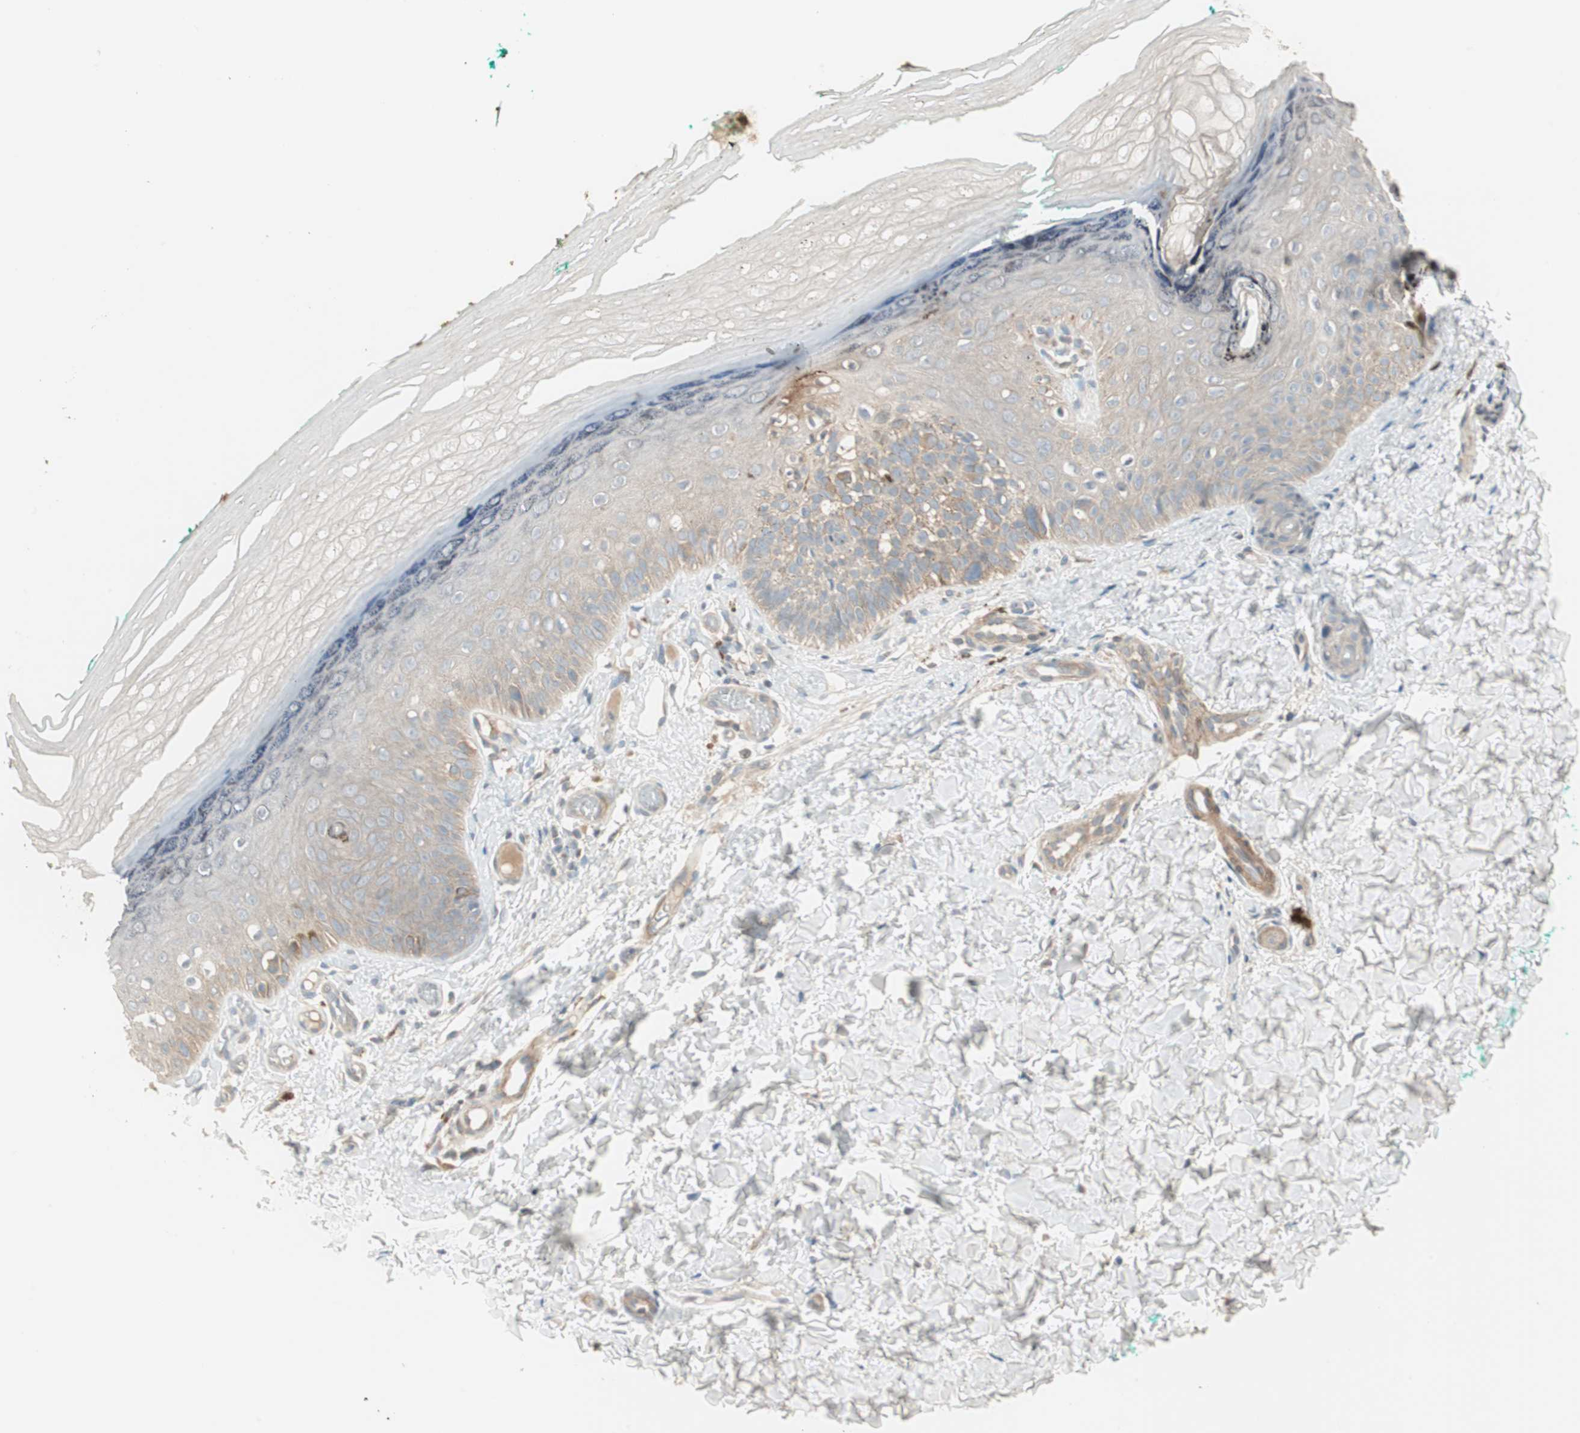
{"staining": {"intensity": "weak", "quantity": "25%-75%", "location": "cytoplasmic/membranous"}, "tissue": "skin", "cell_type": "Fibroblasts", "image_type": "normal", "snomed": [{"axis": "morphology", "description": "Normal tissue, NOS"}, {"axis": "topography", "description": "Skin"}], "caption": "Brown immunohistochemical staining in normal skin shows weak cytoplasmic/membranous expression in approximately 25%-75% of fibroblasts.", "gene": "SFRP1", "patient": {"sex": "male", "age": 26}}